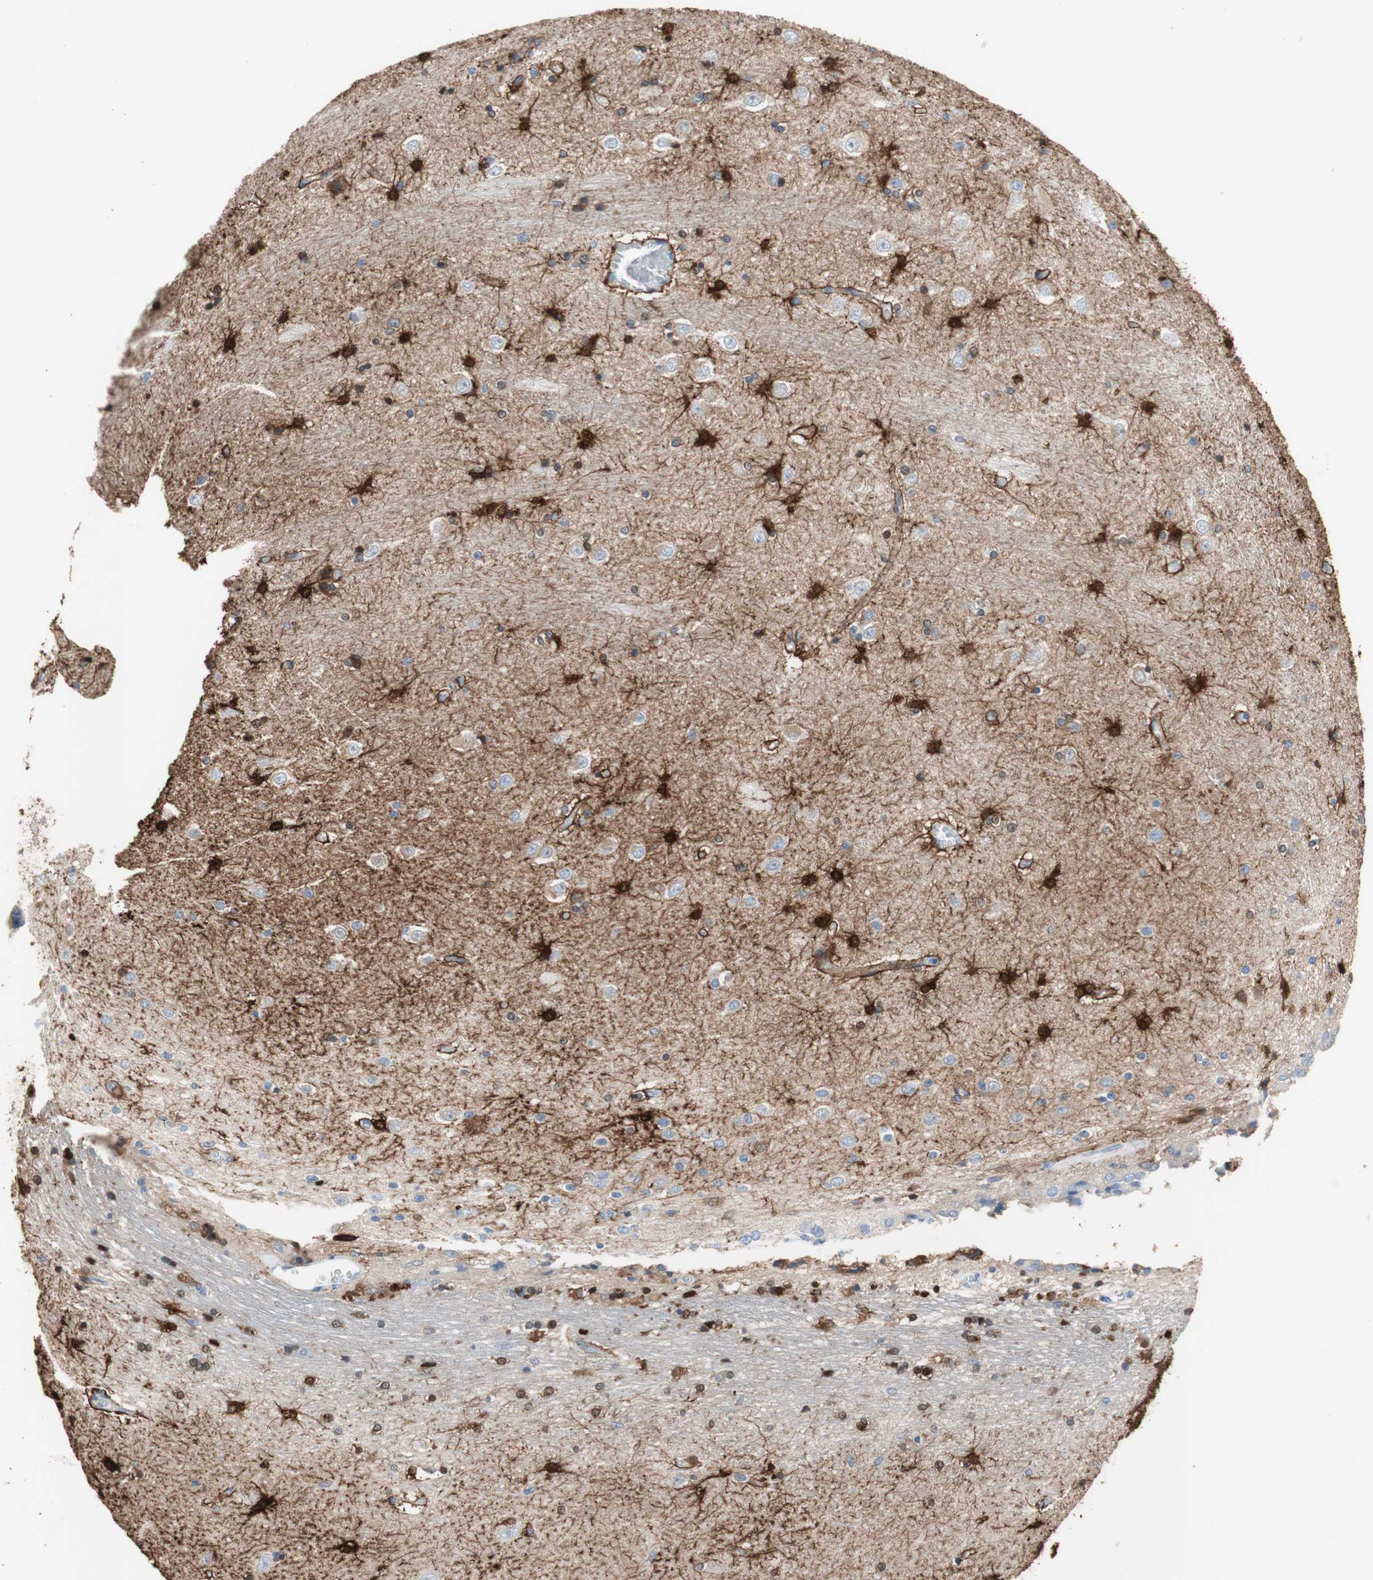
{"staining": {"intensity": "strong", "quantity": "25%-75%", "location": "cytoplasmic/membranous,nuclear"}, "tissue": "hippocampus", "cell_type": "Glial cells", "image_type": "normal", "snomed": [{"axis": "morphology", "description": "Normal tissue, NOS"}, {"axis": "topography", "description": "Hippocampus"}], "caption": "This micrograph demonstrates IHC staining of normal human hippocampus, with high strong cytoplasmic/membranous,nuclear staining in approximately 25%-75% of glial cells.", "gene": "GLUL", "patient": {"sex": "female", "age": 54}}